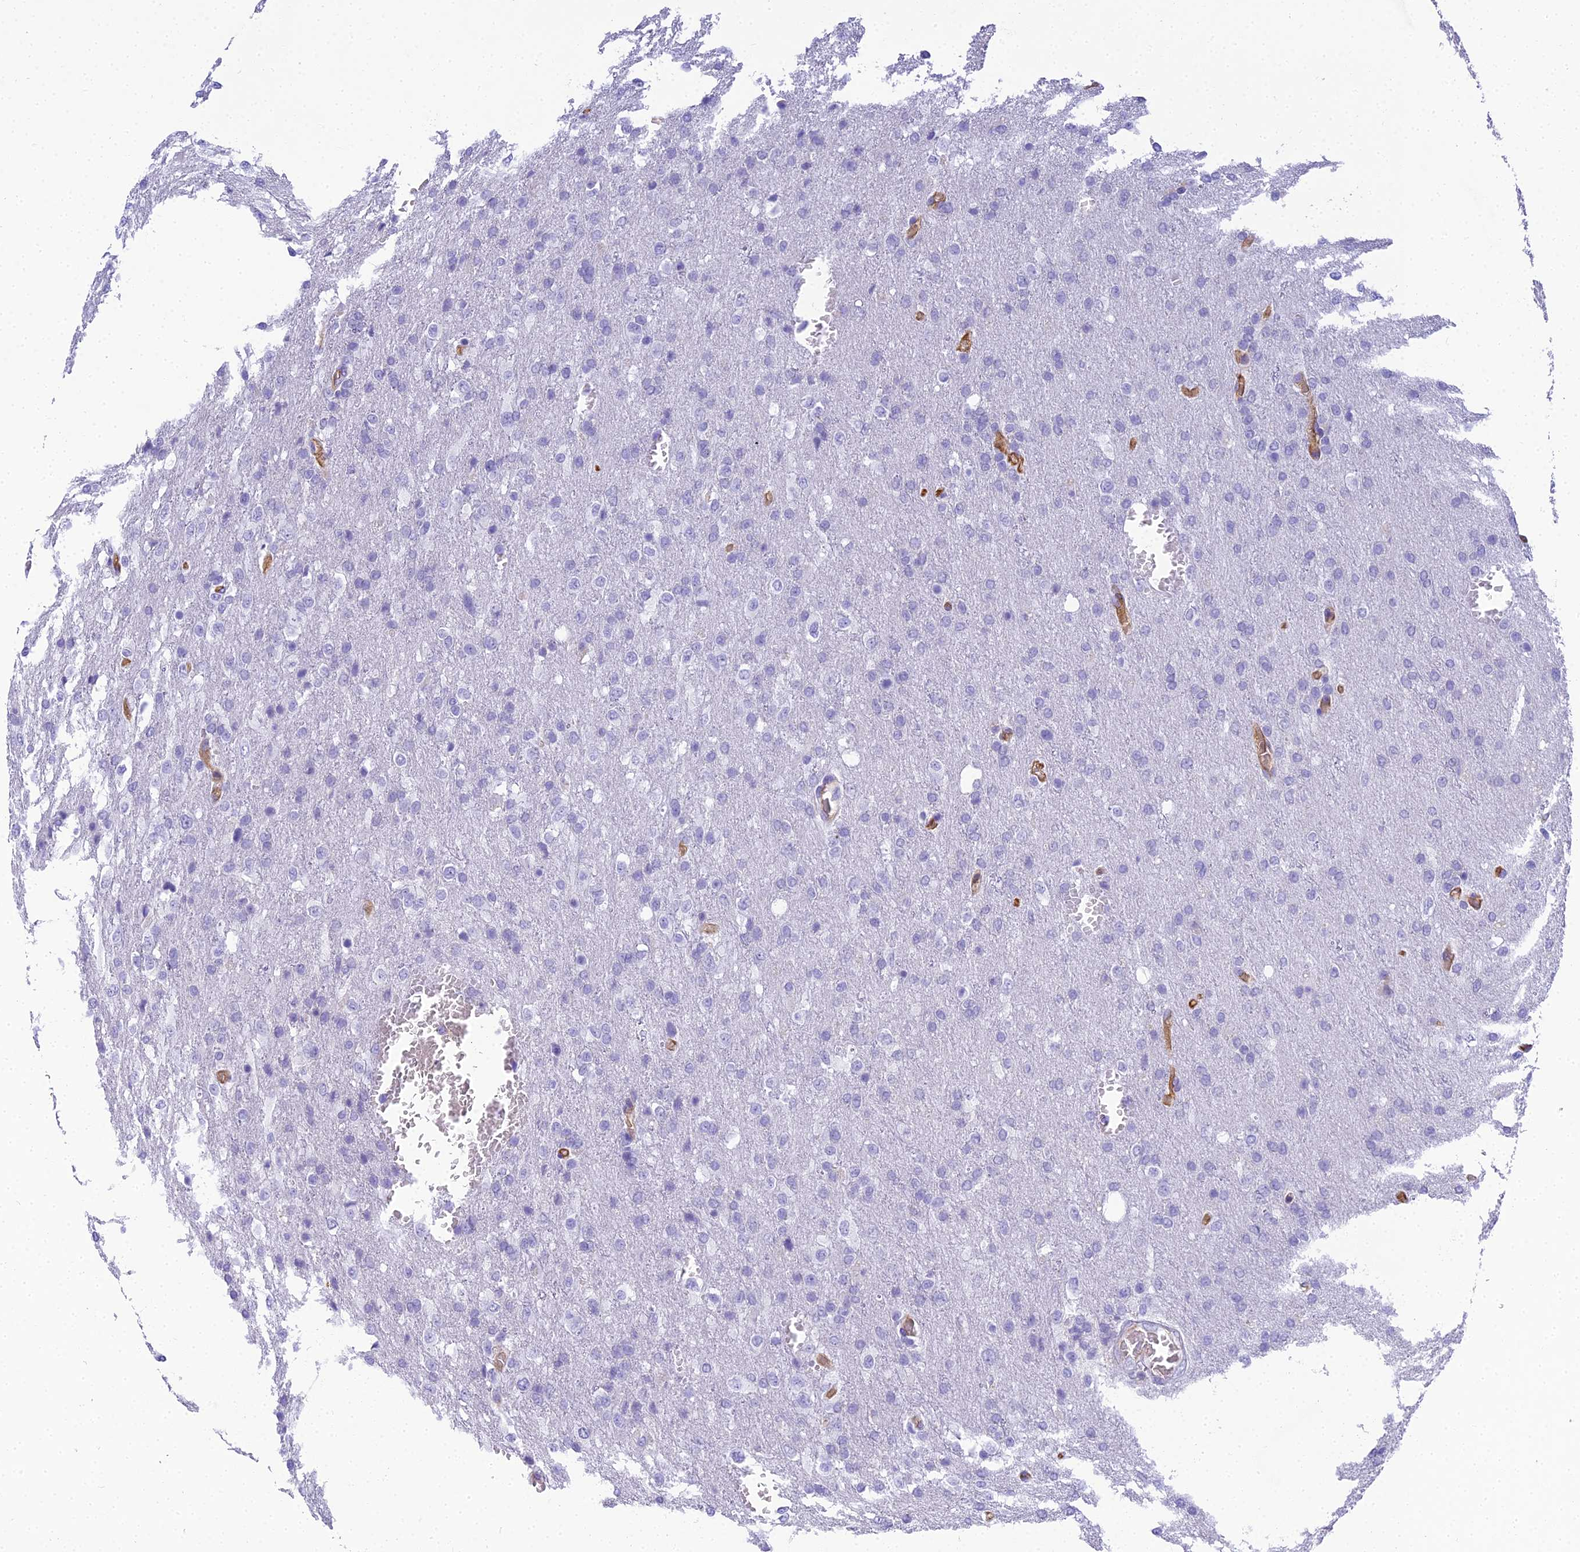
{"staining": {"intensity": "negative", "quantity": "none", "location": "none"}, "tissue": "glioma", "cell_type": "Tumor cells", "image_type": "cancer", "snomed": [{"axis": "morphology", "description": "Glioma, malignant, High grade"}, {"axis": "topography", "description": "Brain"}], "caption": "A high-resolution histopathology image shows immunohistochemistry (IHC) staining of glioma, which shows no significant expression in tumor cells.", "gene": "NINJ1", "patient": {"sex": "female", "age": 74}}